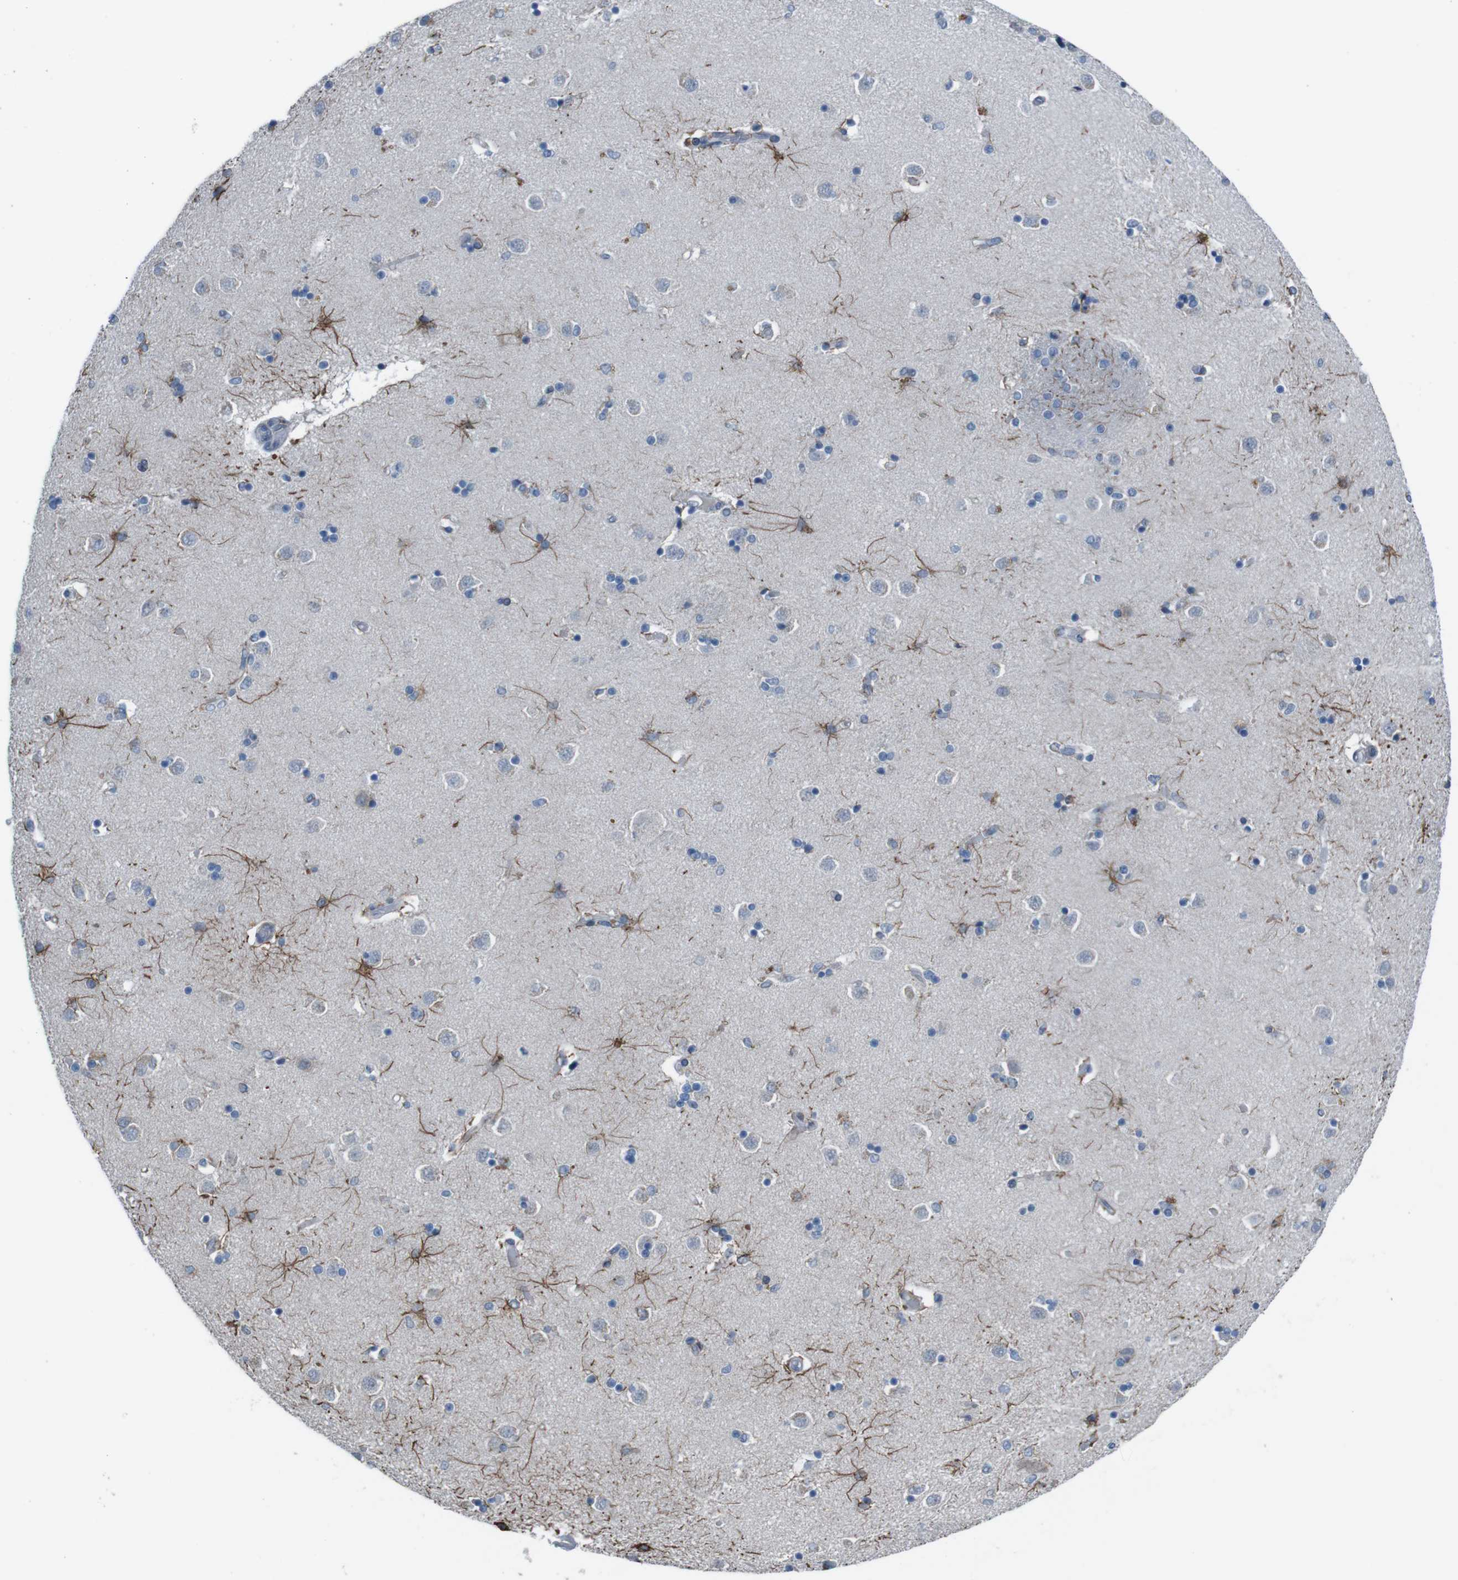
{"staining": {"intensity": "moderate", "quantity": "<25%", "location": "cytoplasmic/membranous"}, "tissue": "caudate", "cell_type": "Glial cells", "image_type": "normal", "snomed": [{"axis": "morphology", "description": "Normal tissue, NOS"}, {"axis": "topography", "description": "Lateral ventricle wall"}], "caption": "DAB (3,3'-diaminobenzidine) immunohistochemical staining of normal caudate exhibits moderate cytoplasmic/membranous protein expression in approximately <25% of glial cells.", "gene": "CDH22", "patient": {"sex": "female", "age": 54}}